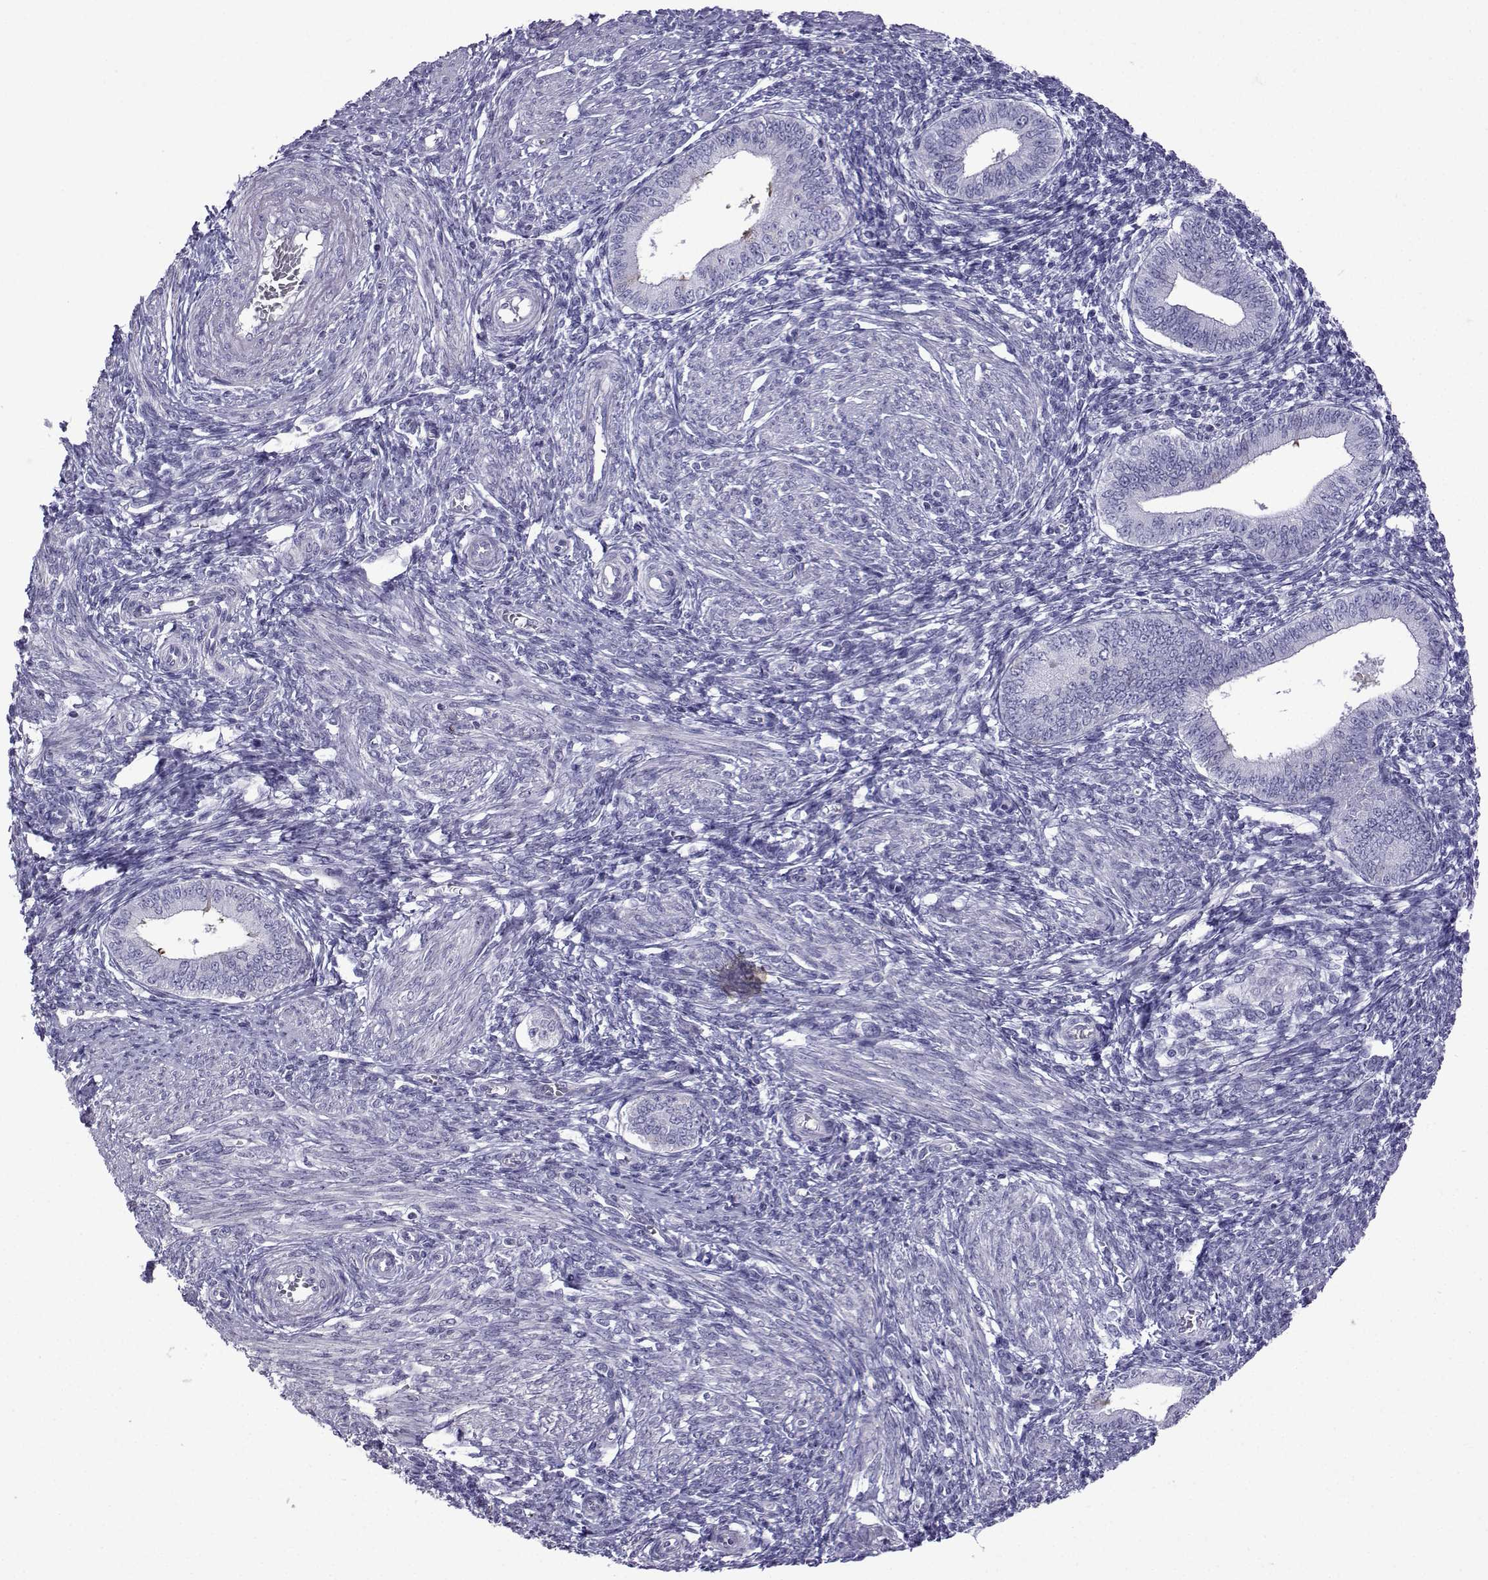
{"staining": {"intensity": "negative", "quantity": "none", "location": "none"}, "tissue": "endometrium", "cell_type": "Cells in endometrial stroma", "image_type": "normal", "snomed": [{"axis": "morphology", "description": "Normal tissue, NOS"}, {"axis": "topography", "description": "Endometrium"}], "caption": "IHC micrograph of normal endometrium: endometrium stained with DAB exhibits no significant protein staining in cells in endometrial stroma.", "gene": "CFAP70", "patient": {"sex": "female", "age": 42}}